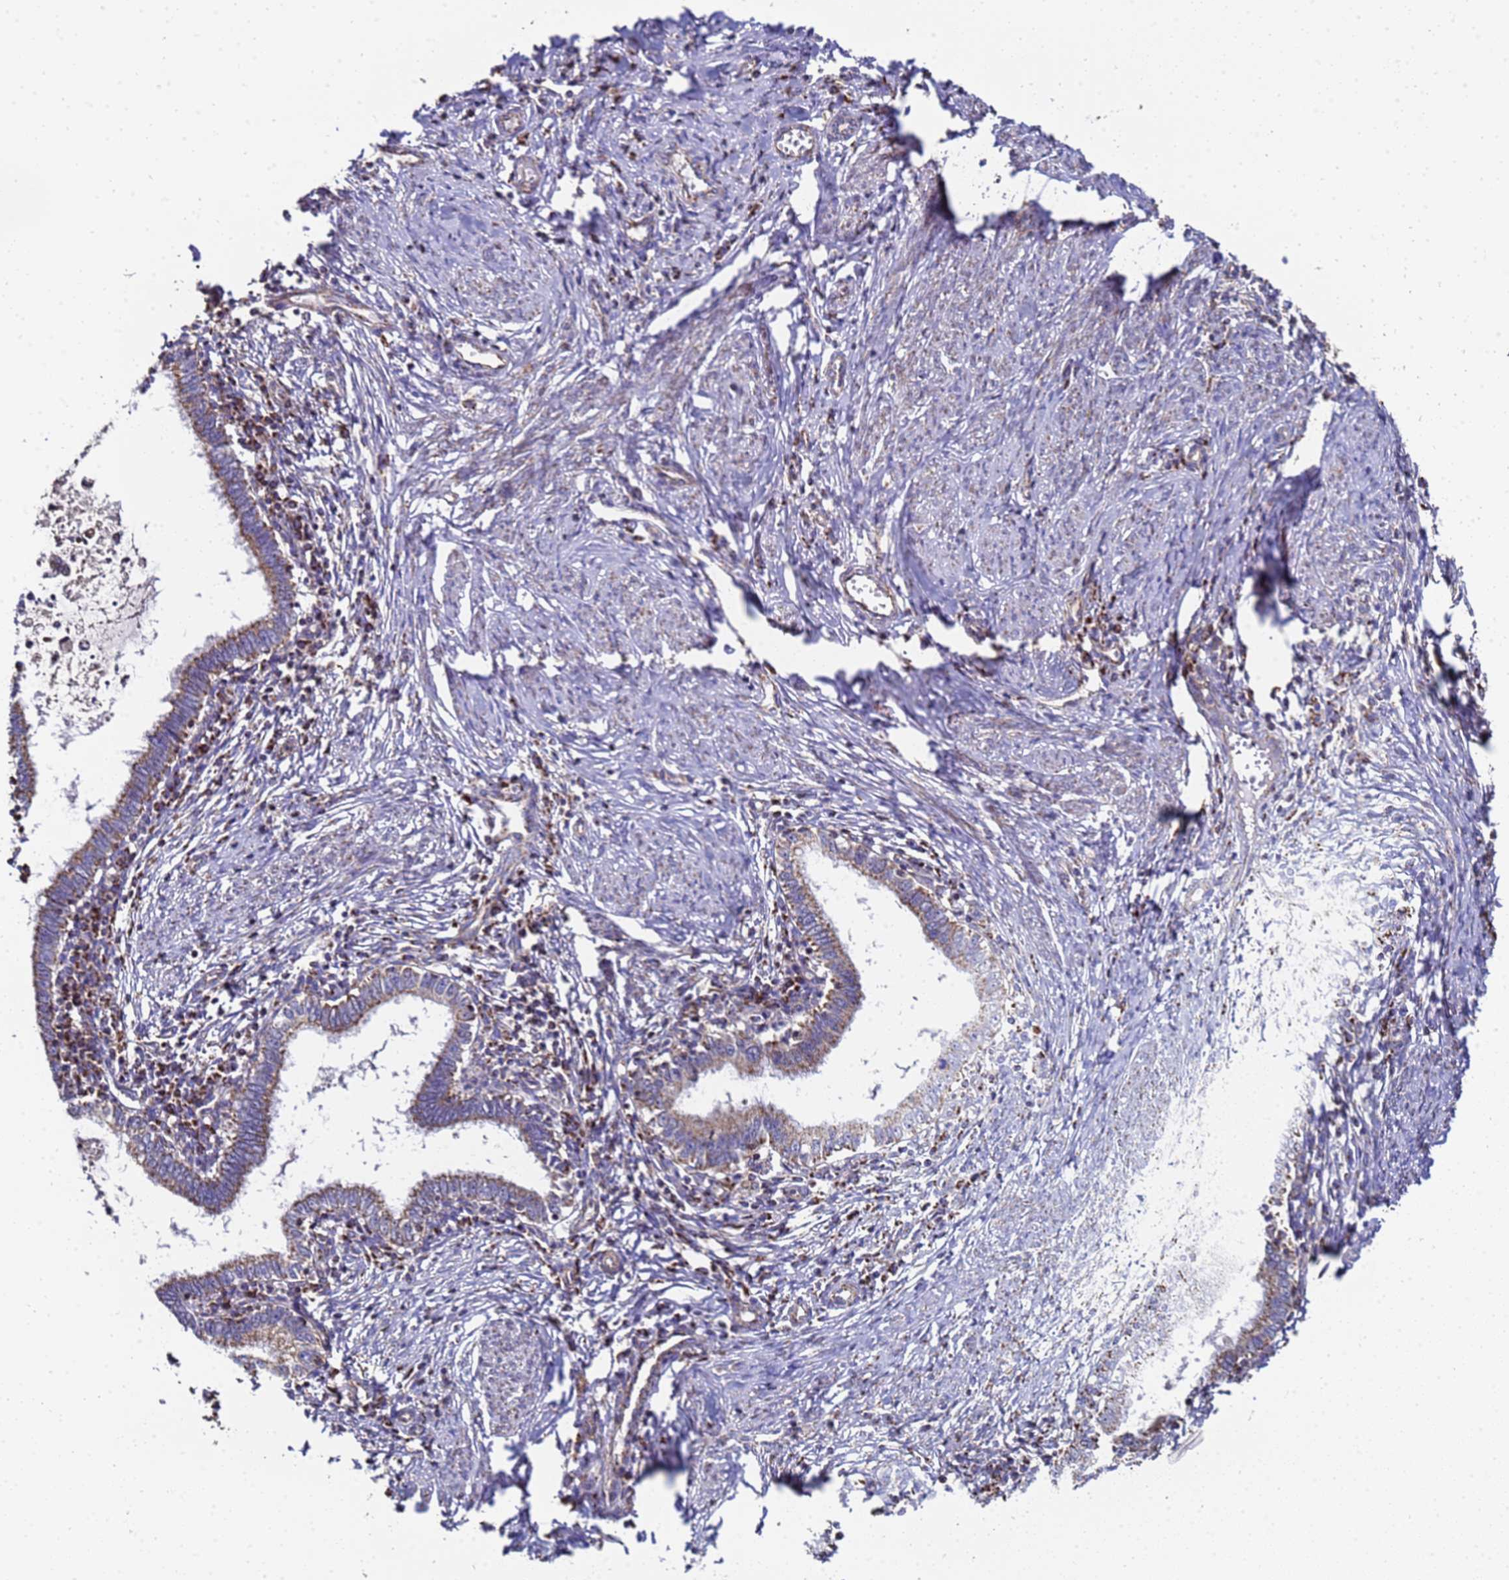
{"staining": {"intensity": "moderate", "quantity": ">75%", "location": "cytoplasmic/membranous"}, "tissue": "cervical cancer", "cell_type": "Tumor cells", "image_type": "cancer", "snomed": [{"axis": "morphology", "description": "Adenocarcinoma, NOS"}, {"axis": "topography", "description": "Cervix"}], "caption": "Protein staining displays moderate cytoplasmic/membranous positivity in about >75% of tumor cells in cervical cancer.", "gene": "MRPS12", "patient": {"sex": "female", "age": 36}}